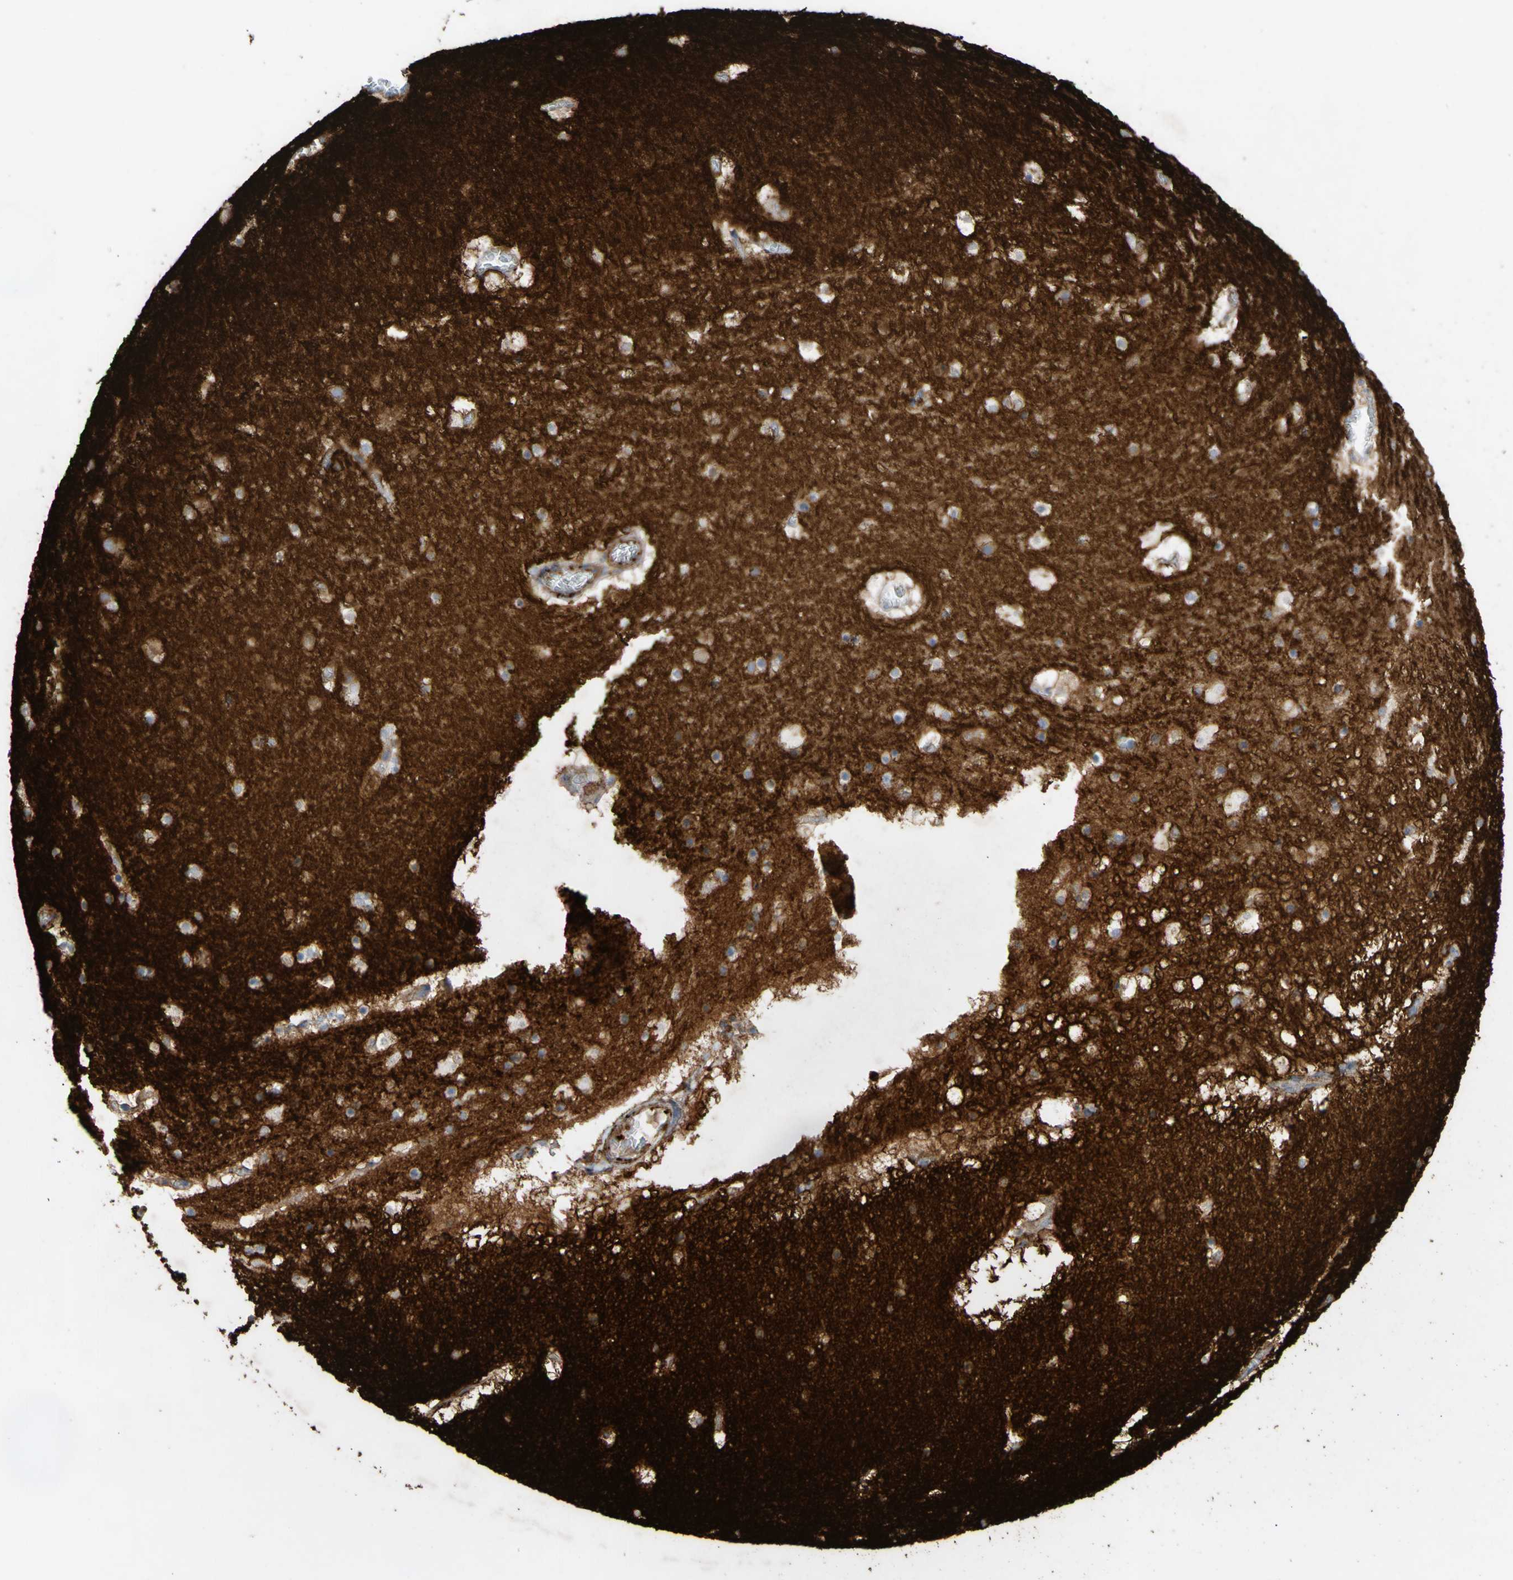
{"staining": {"intensity": "negative", "quantity": "none", "location": "none"}, "tissue": "hippocampus", "cell_type": "Glial cells", "image_type": "normal", "snomed": [{"axis": "morphology", "description": "Normal tissue, NOS"}, {"axis": "topography", "description": "Hippocampus"}], "caption": "An IHC image of unremarkable hippocampus is shown. There is no staining in glial cells of hippocampus.", "gene": "ATP2A3", "patient": {"sex": "male", "age": 45}}